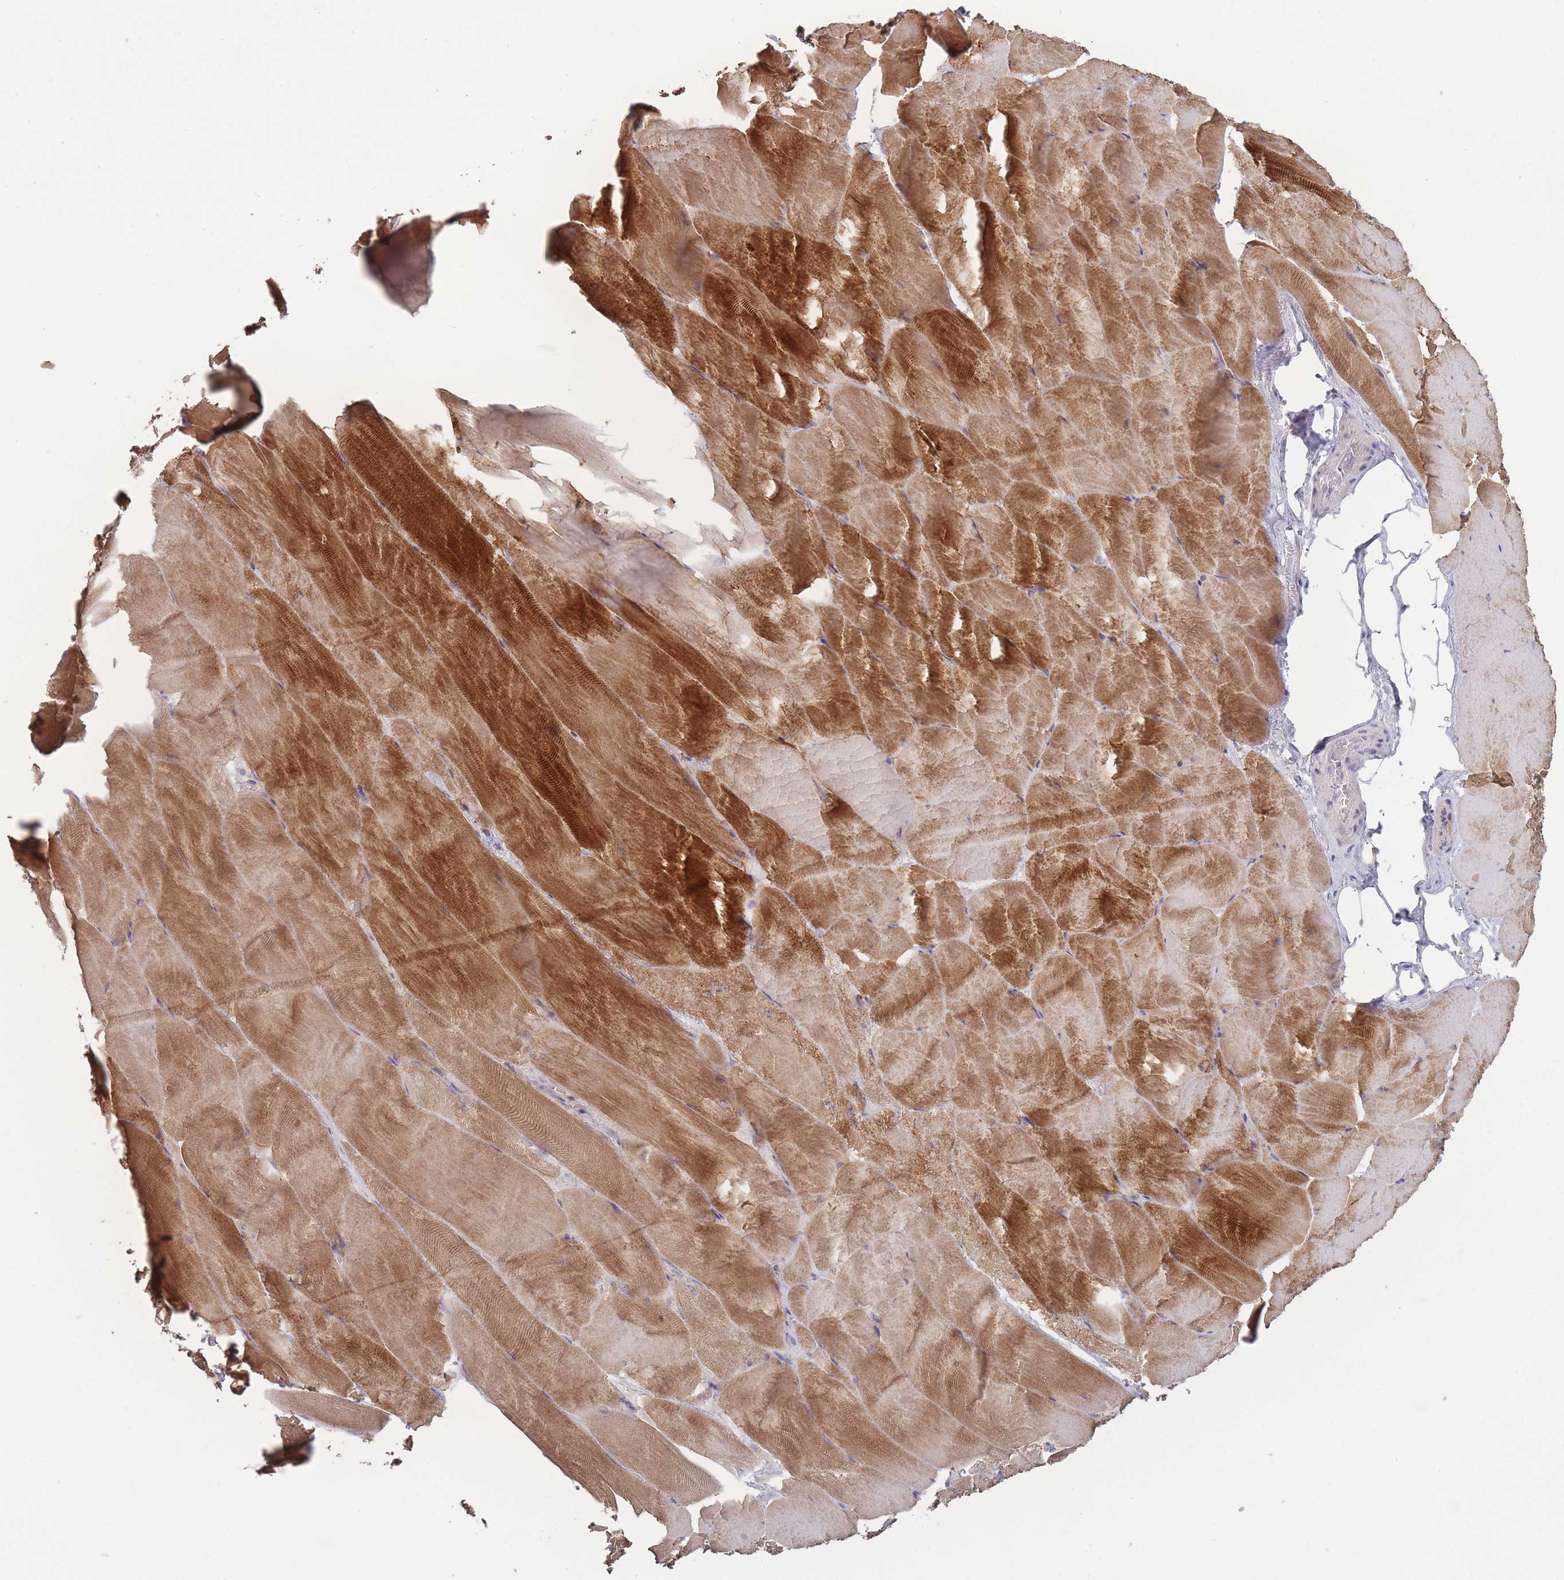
{"staining": {"intensity": "strong", "quantity": "25%-75%", "location": "cytoplasmic/membranous"}, "tissue": "skeletal muscle", "cell_type": "Myocytes", "image_type": "normal", "snomed": [{"axis": "morphology", "description": "Normal tissue, NOS"}, {"axis": "topography", "description": "Skeletal muscle"}], "caption": "Immunohistochemistry (IHC) micrograph of unremarkable skeletal muscle stained for a protein (brown), which demonstrates high levels of strong cytoplasmic/membranous expression in about 25%-75% of myocytes.", "gene": "AKAIN1", "patient": {"sex": "female", "age": 64}}